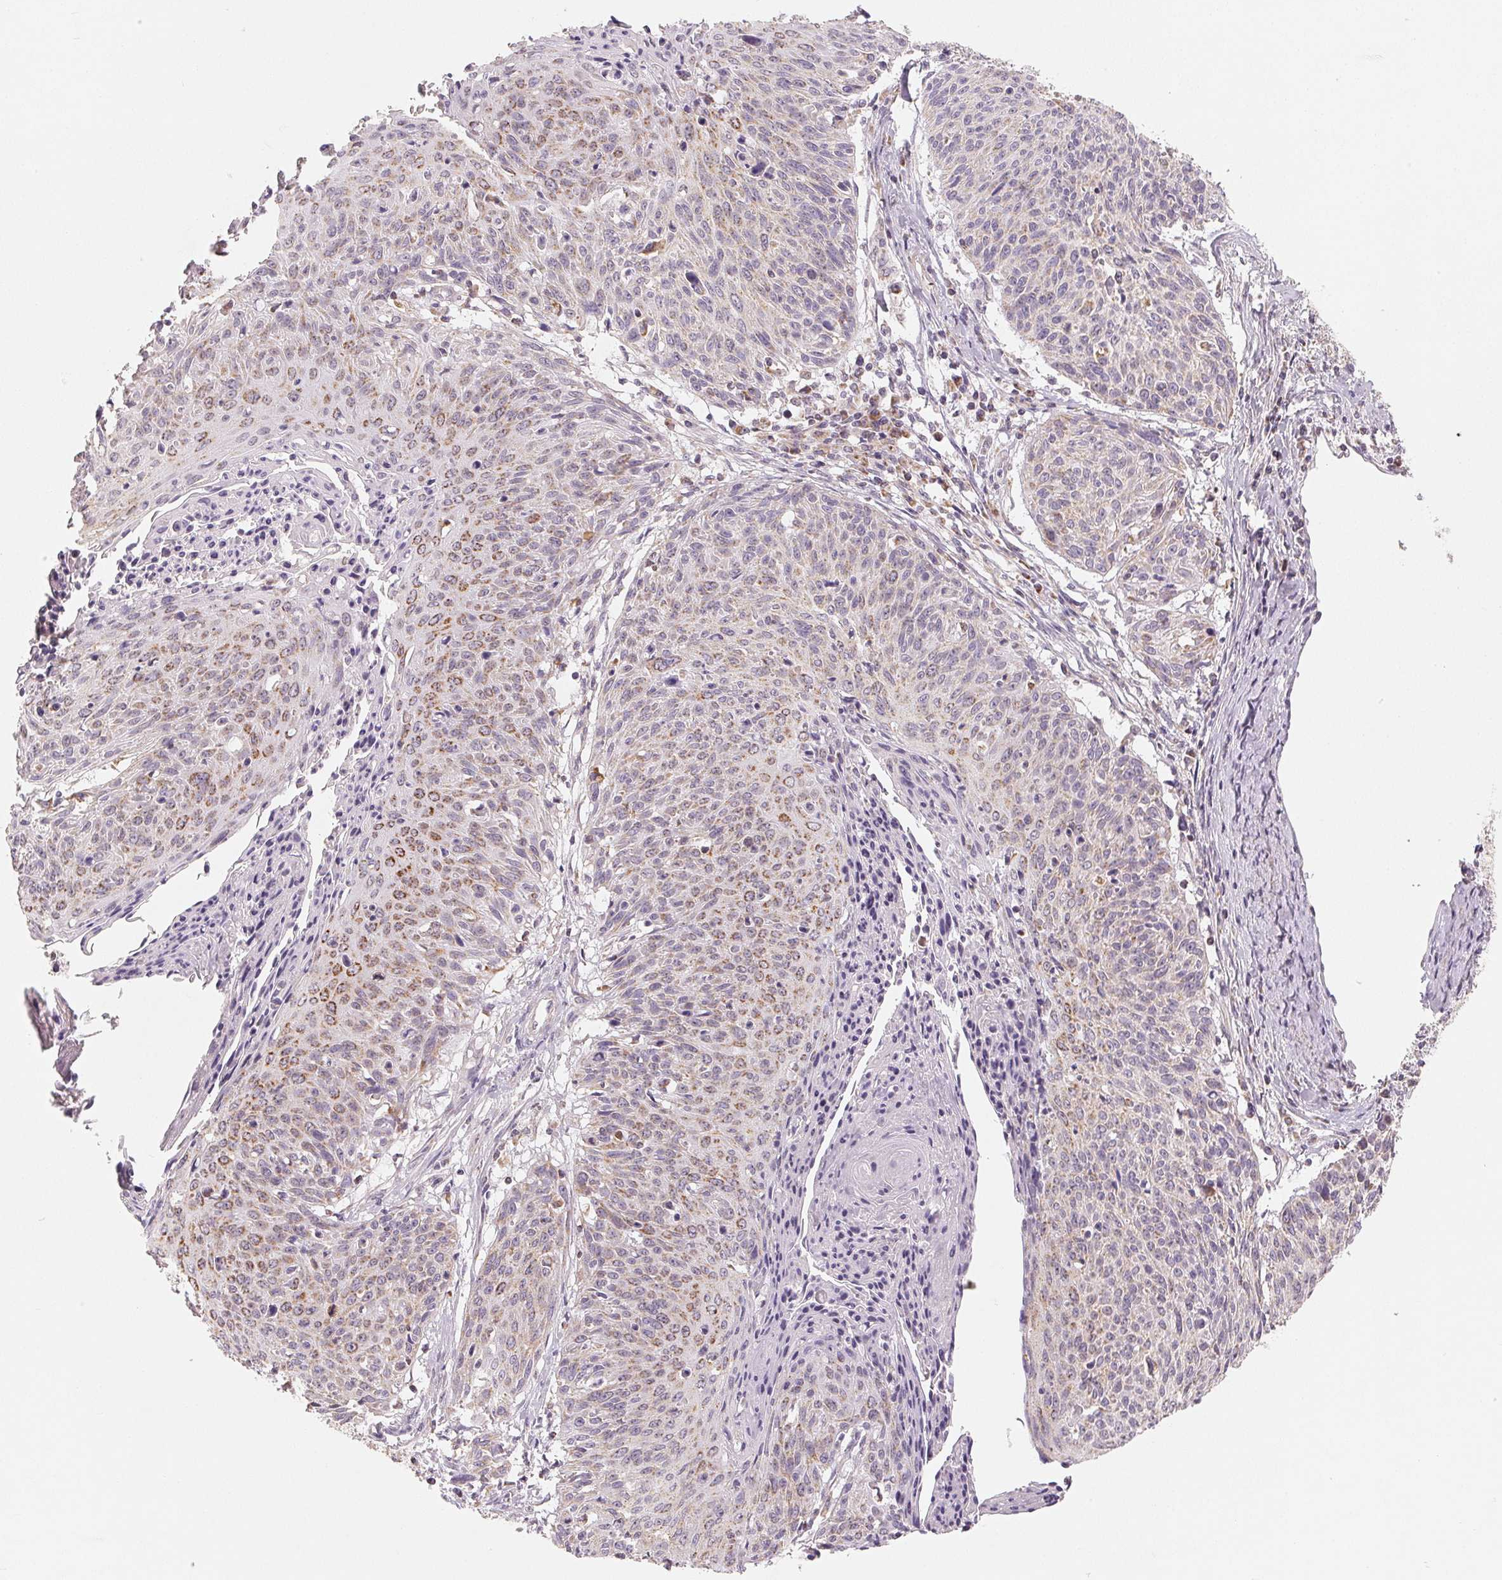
{"staining": {"intensity": "moderate", "quantity": "<25%", "location": "cytoplasmic/membranous"}, "tissue": "cervical cancer", "cell_type": "Tumor cells", "image_type": "cancer", "snomed": [{"axis": "morphology", "description": "Squamous cell carcinoma, NOS"}, {"axis": "topography", "description": "Cervix"}], "caption": "DAB immunohistochemical staining of cervical cancer (squamous cell carcinoma) displays moderate cytoplasmic/membranous protein positivity in about <25% of tumor cells. The staining was performed using DAB (3,3'-diaminobenzidine) to visualize the protein expression in brown, while the nuclei were stained in blue with hematoxylin (Magnification: 20x).", "gene": "GHITM", "patient": {"sex": "female", "age": 45}}